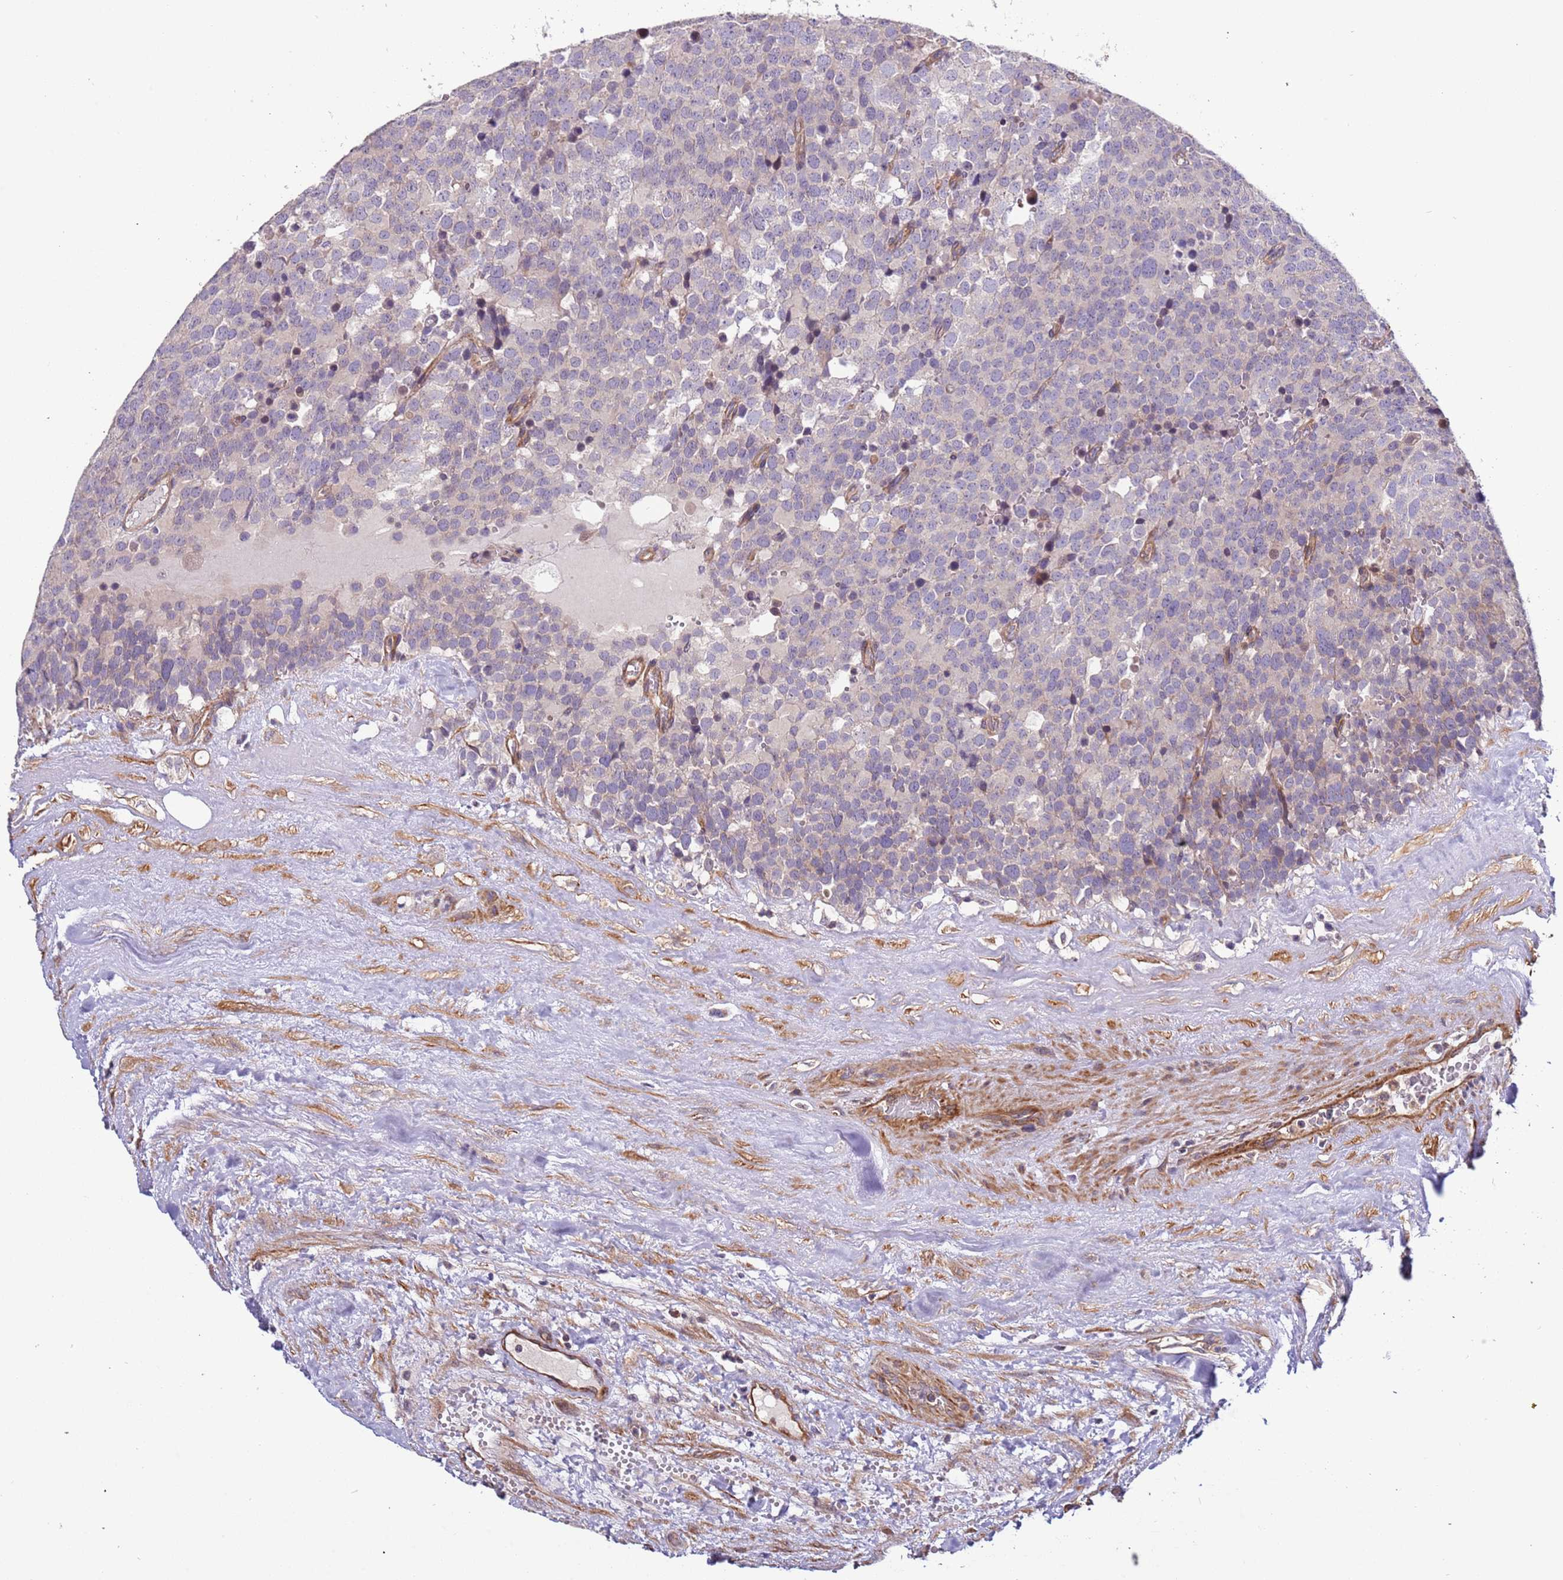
{"staining": {"intensity": "negative", "quantity": "none", "location": "none"}, "tissue": "testis cancer", "cell_type": "Tumor cells", "image_type": "cancer", "snomed": [{"axis": "morphology", "description": "Seminoma, NOS"}, {"axis": "topography", "description": "Testis"}], "caption": "Micrograph shows no significant protein expression in tumor cells of testis seminoma.", "gene": "LAMB4", "patient": {"sex": "male", "age": 71}}